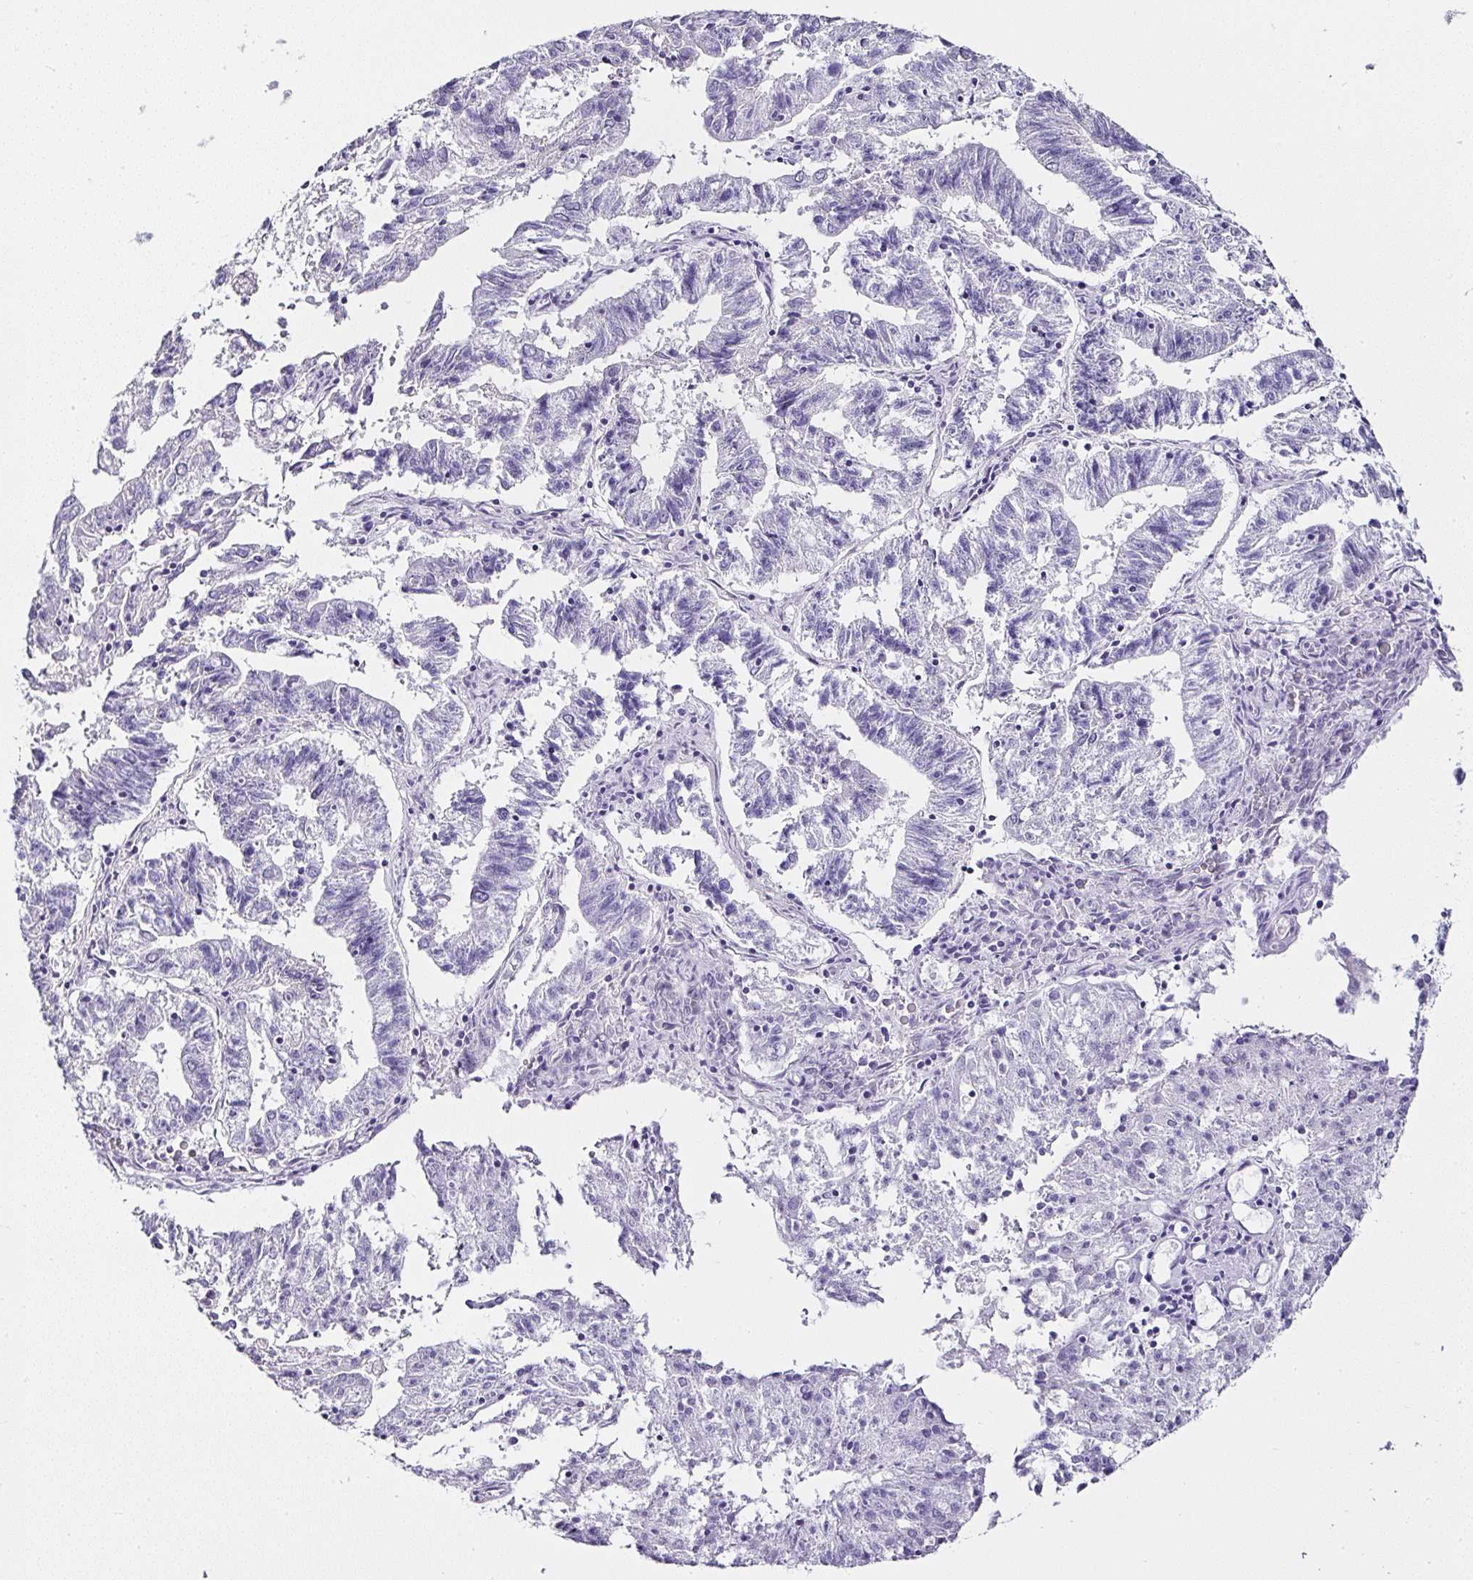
{"staining": {"intensity": "negative", "quantity": "none", "location": "none"}, "tissue": "endometrial cancer", "cell_type": "Tumor cells", "image_type": "cancer", "snomed": [{"axis": "morphology", "description": "Adenocarcinoma, NOS"}, {"axis": "topography", "description": "Endometrium"}], "caption": "High power microscopy image of an IHC histopathology image of adenocarcinoma (endometrial), revealing no significant expression in tumor cells.", "gene": "SERPINB3", "patient": {"sex": "female", "age": 82}}